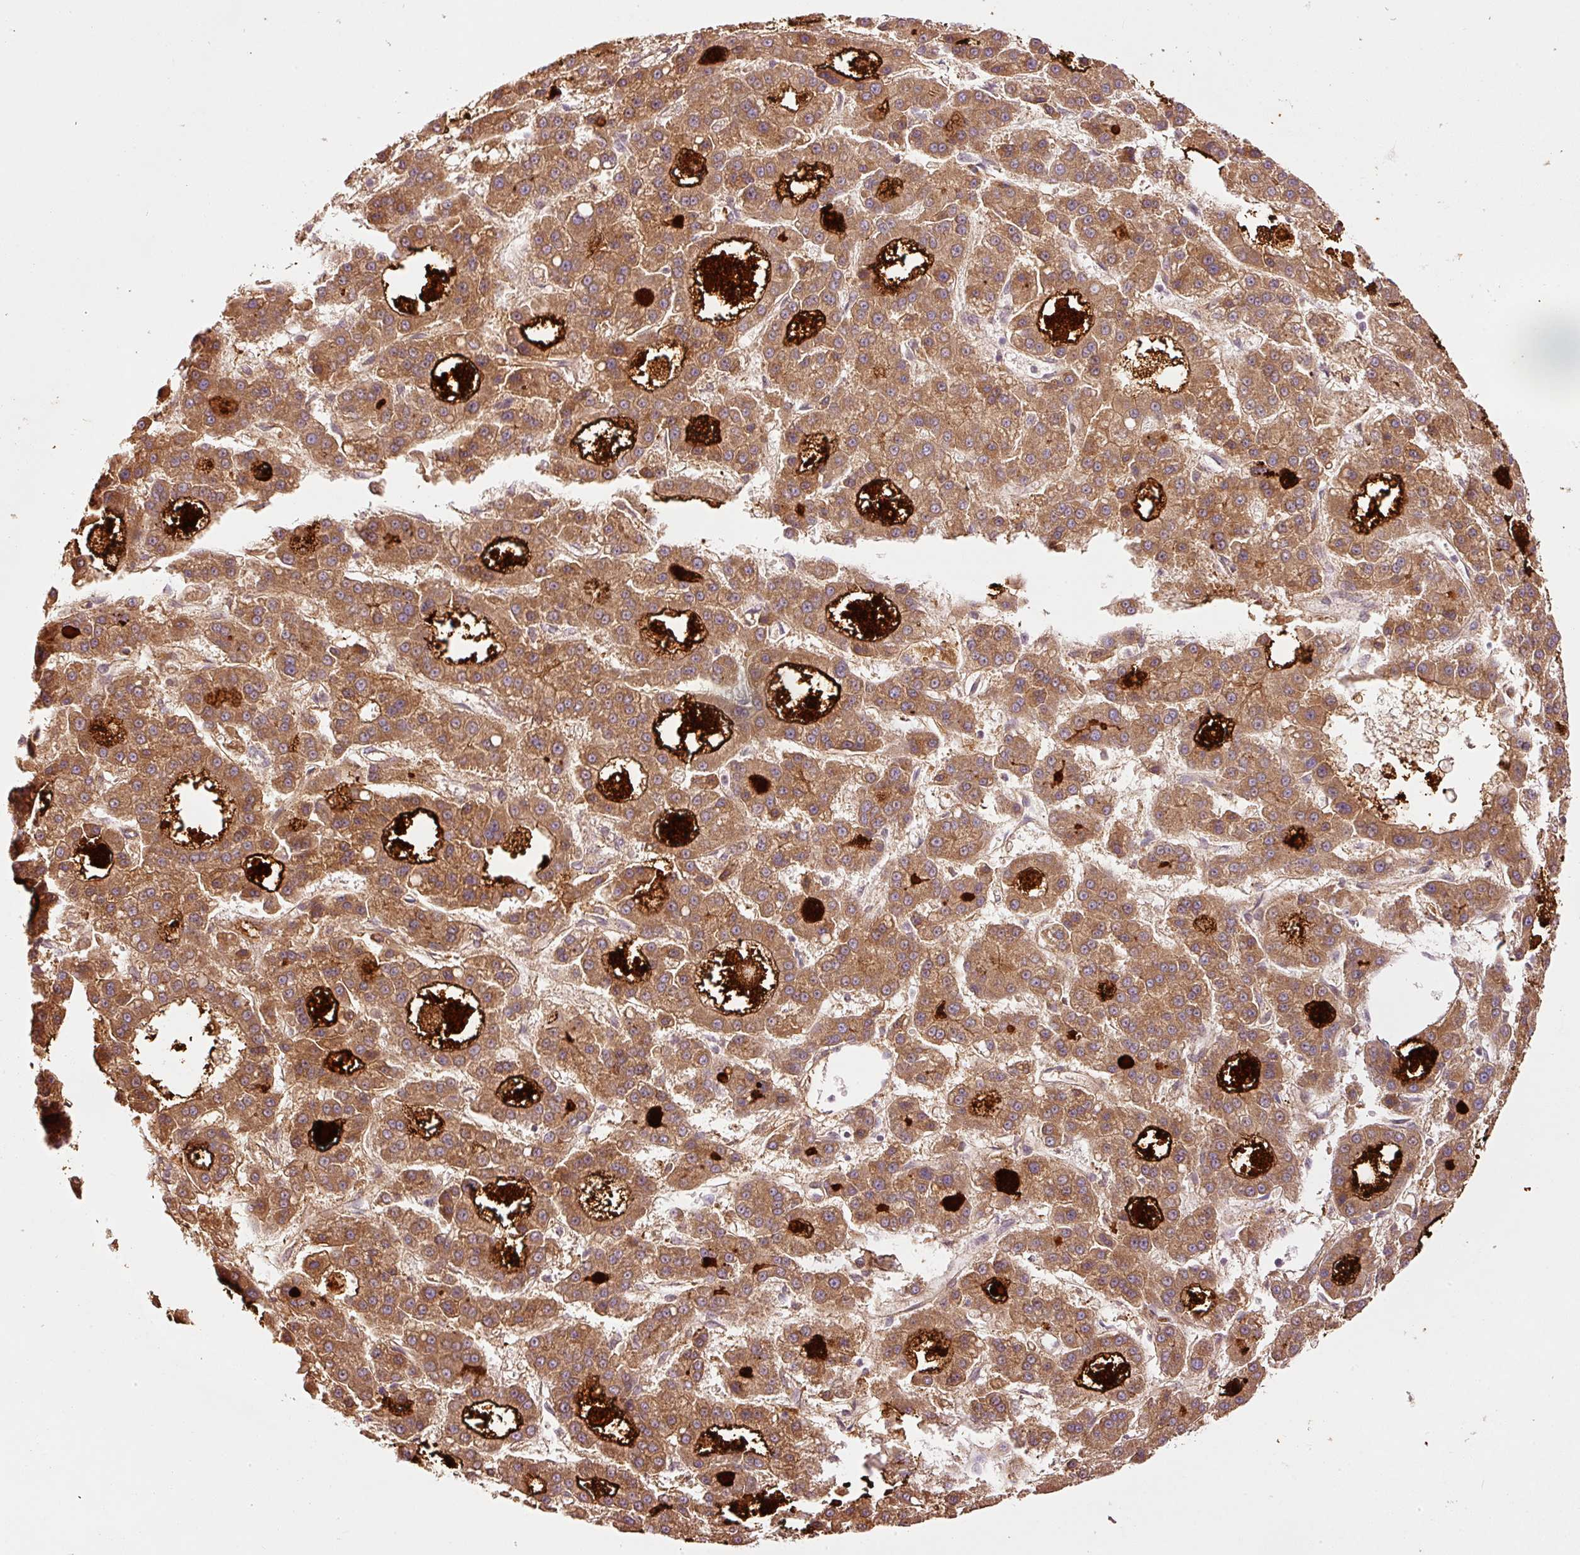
{"staining": {"intensity": "strong", "quantity": ">75%", "location": "cytoplasmic/membranous"}, "tissue": "liver cancer", "cell_type": "Tumor cells", "image_type": "cancer", "snomed": [{"axis": "morphology", "description": "Carcinoma, Hepatocellular, NOS"}, {"axis": "topography", "description": "Liver"}], "caption": "IHC image of neoplastic tissue: human hepatocellular carcinoma (liver) stained using IHC displays high levels of strong protein expression localized specifically in the cytoplasmic/membranous of tumor cells, appearing as a cytoplasmic/membranous brown color.", "gene": "SERPING1", "patient": {"sex": "male", "age": 70}}